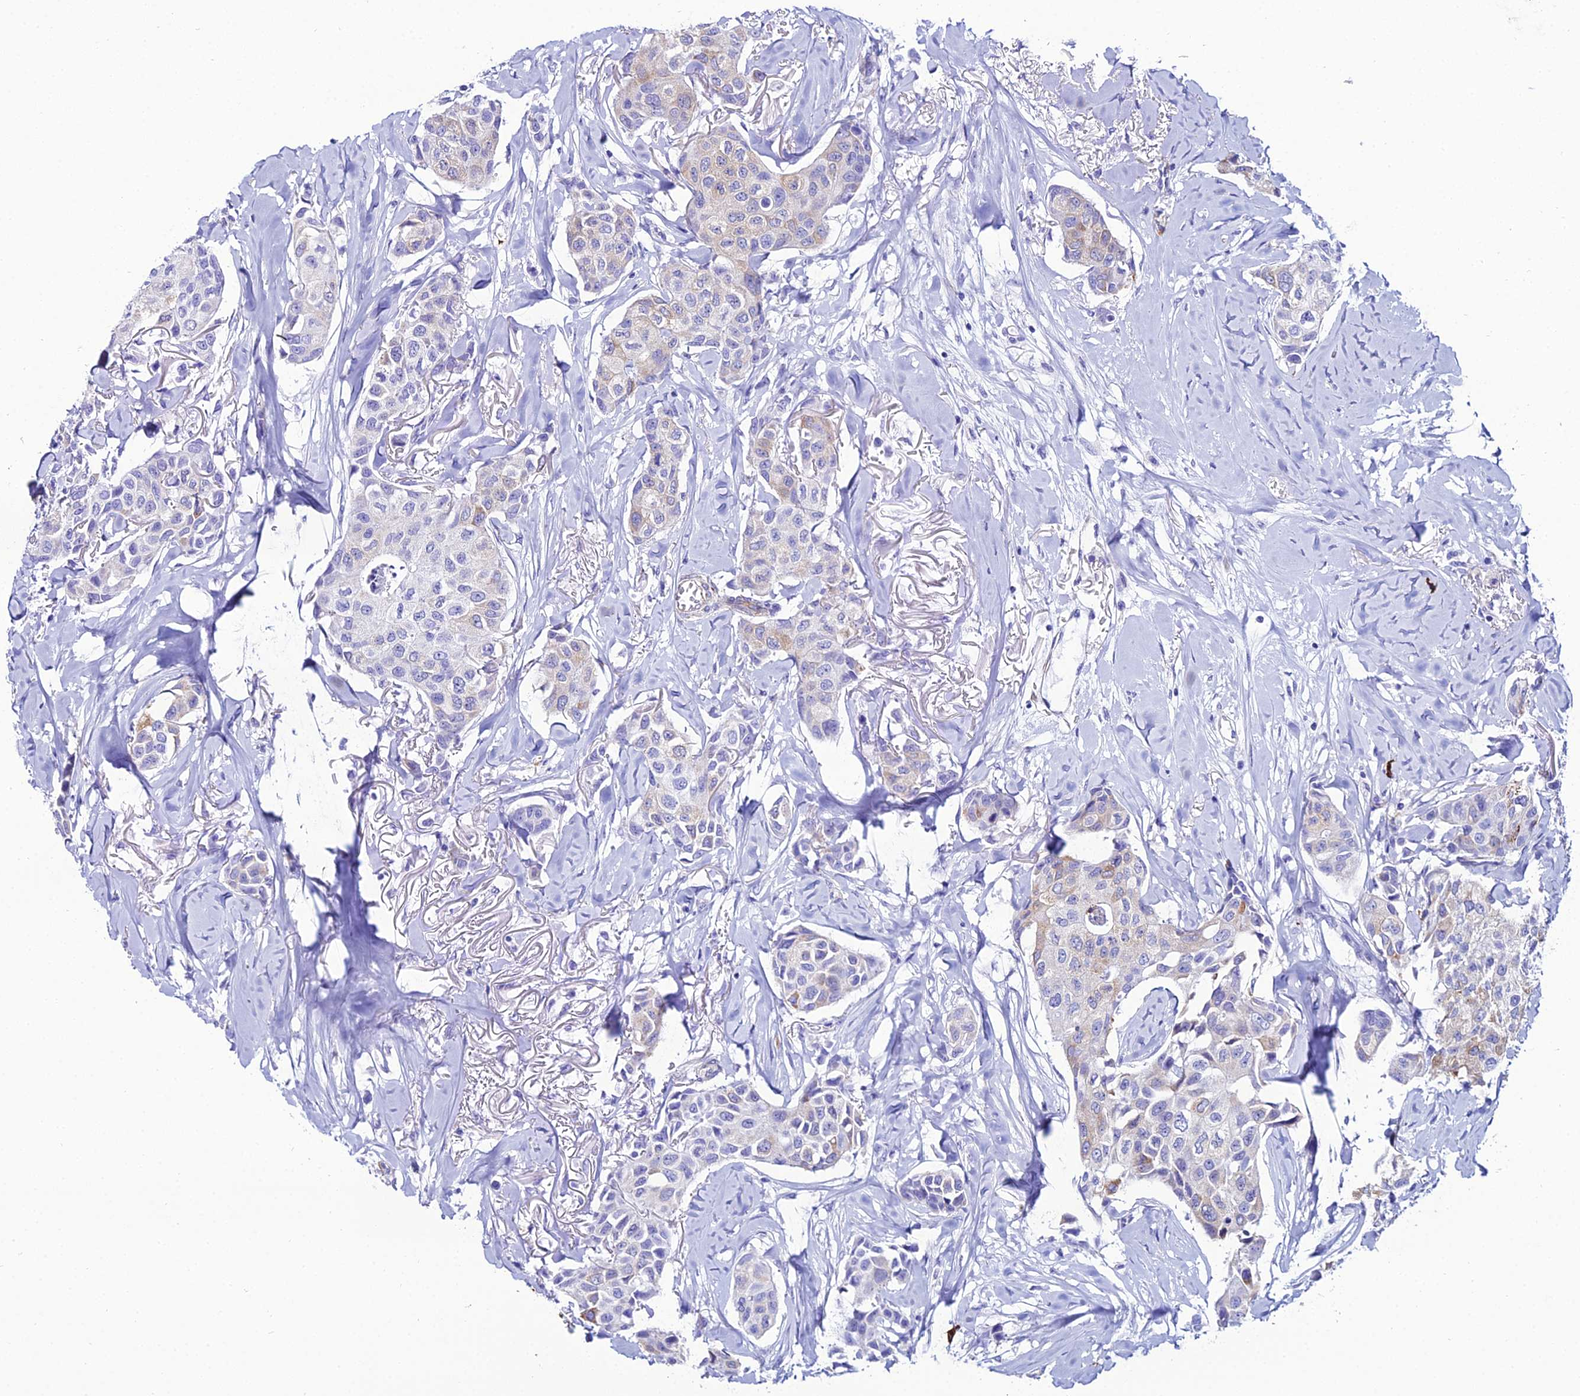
{"staining": {"intensity": "moderate", "quantity": "<25%", "location": "cytoplasmic/membranous"}, "tissue": "breast cancer", "cell_type": "Tumor cells", "image_type": "cancer", "snomed": [{"axis": "morphology", "description": "Duct carcinoma"}, {"axis": "topography", "description": "Breast"}], "caption": "Protein expression analysis of human breast invasive ductal carcinoma reveals moderate cytoplasmic/membranous staining in approximately <25% of tumor cells. (IHC, brightfield microscopy, high magnification).", "gene": "TXNDC5", "patient": {"sex": "female", "age": 80}}